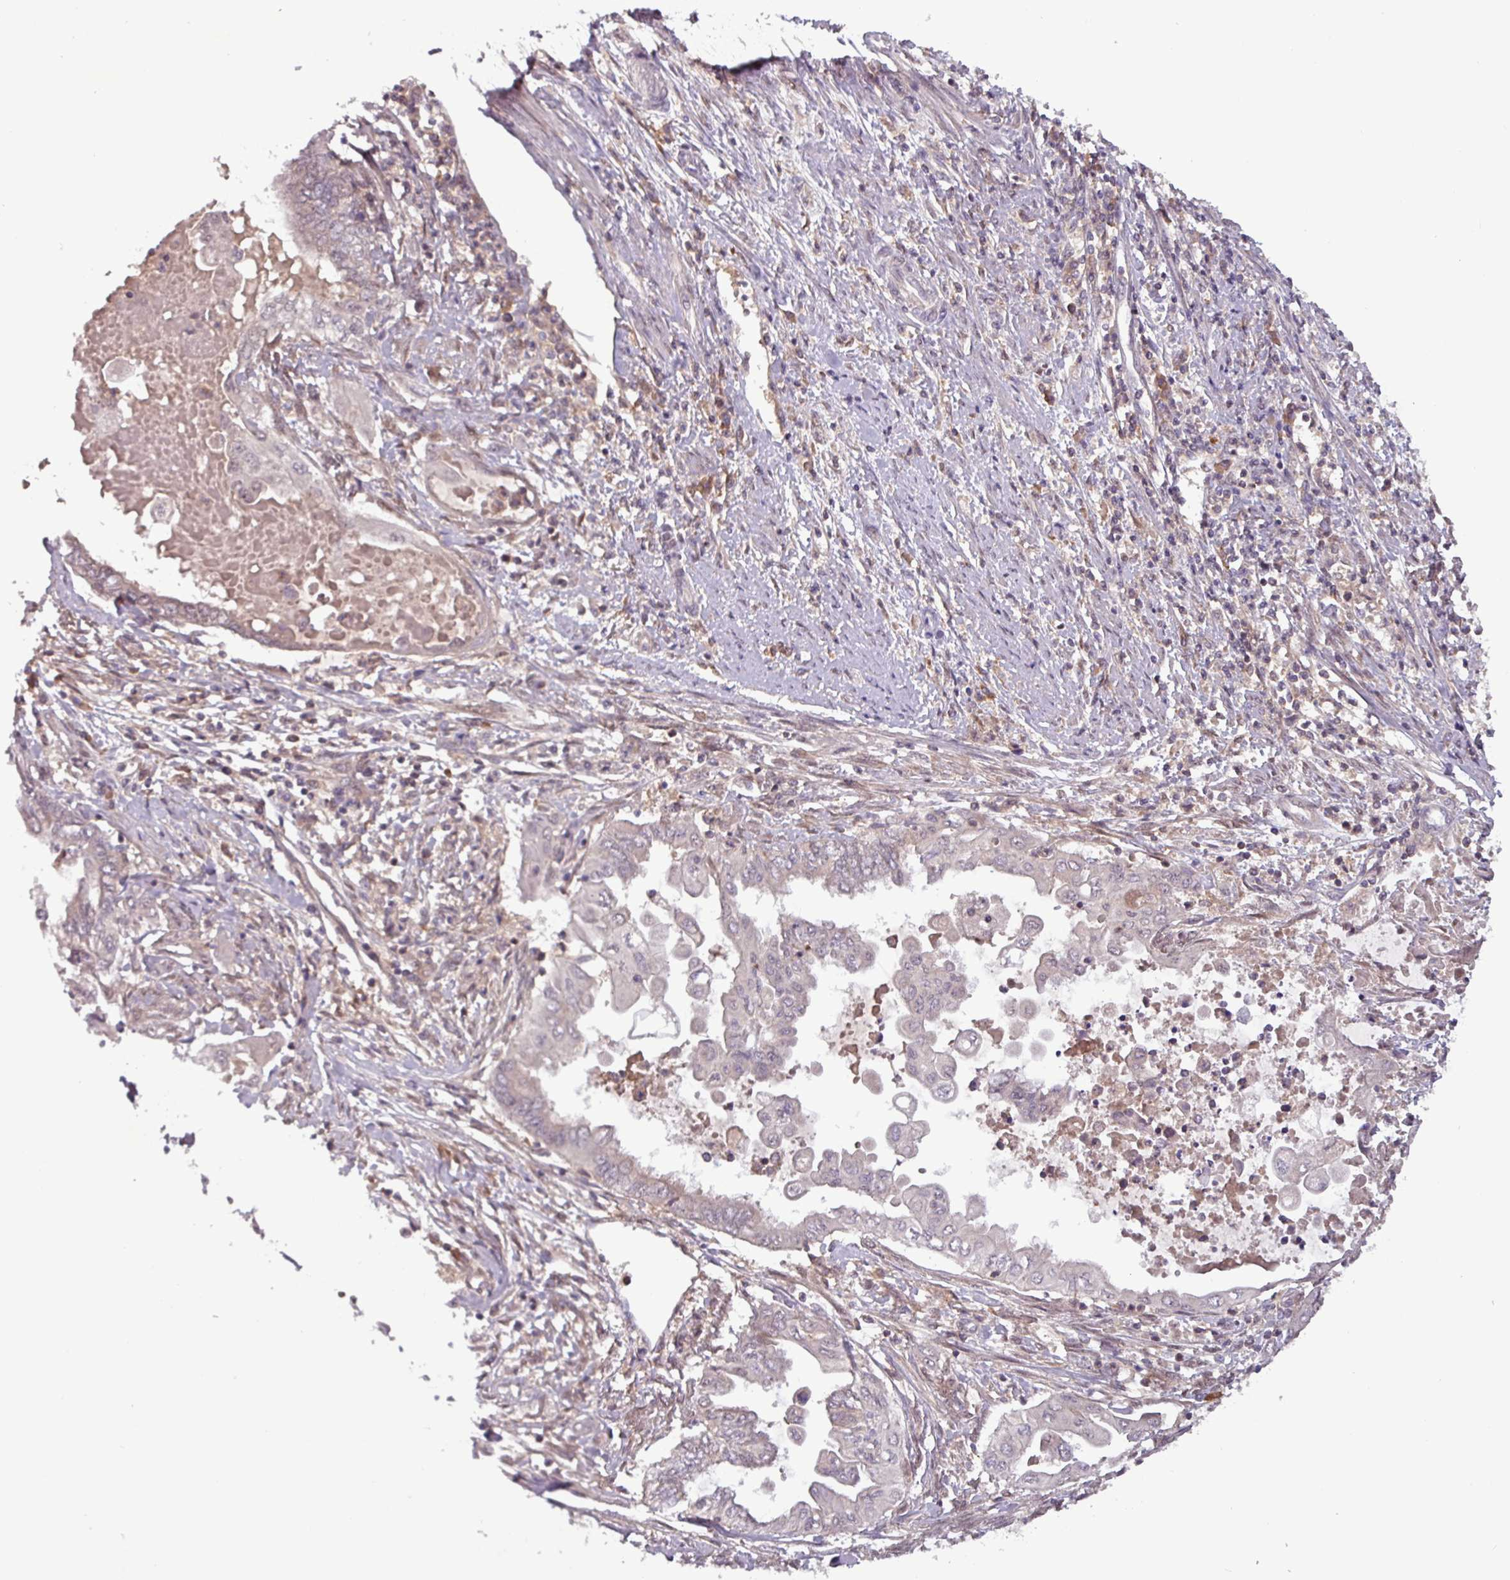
{"staining": {"intensity": "negative", "quantity": "none", "location": "none"}, "tissue": "endometrial cancer", "cell_type": "Tumor cells", "image_type": "cancer", "snomed": [{"axis": "morphology", "description": "Adenocarcinoma, NOS"}, {"axis": "topography", "description": "Uterus"}, {"axis": "topography", "description": "Endometrium"}], "caption": "This is an IHC photomicrograph of human endometrial cancer (adenocarcinoma). There is no staining in tumor cells.", "gene": "PRRX1", "patient": {"sex": "female", "age": 70}}